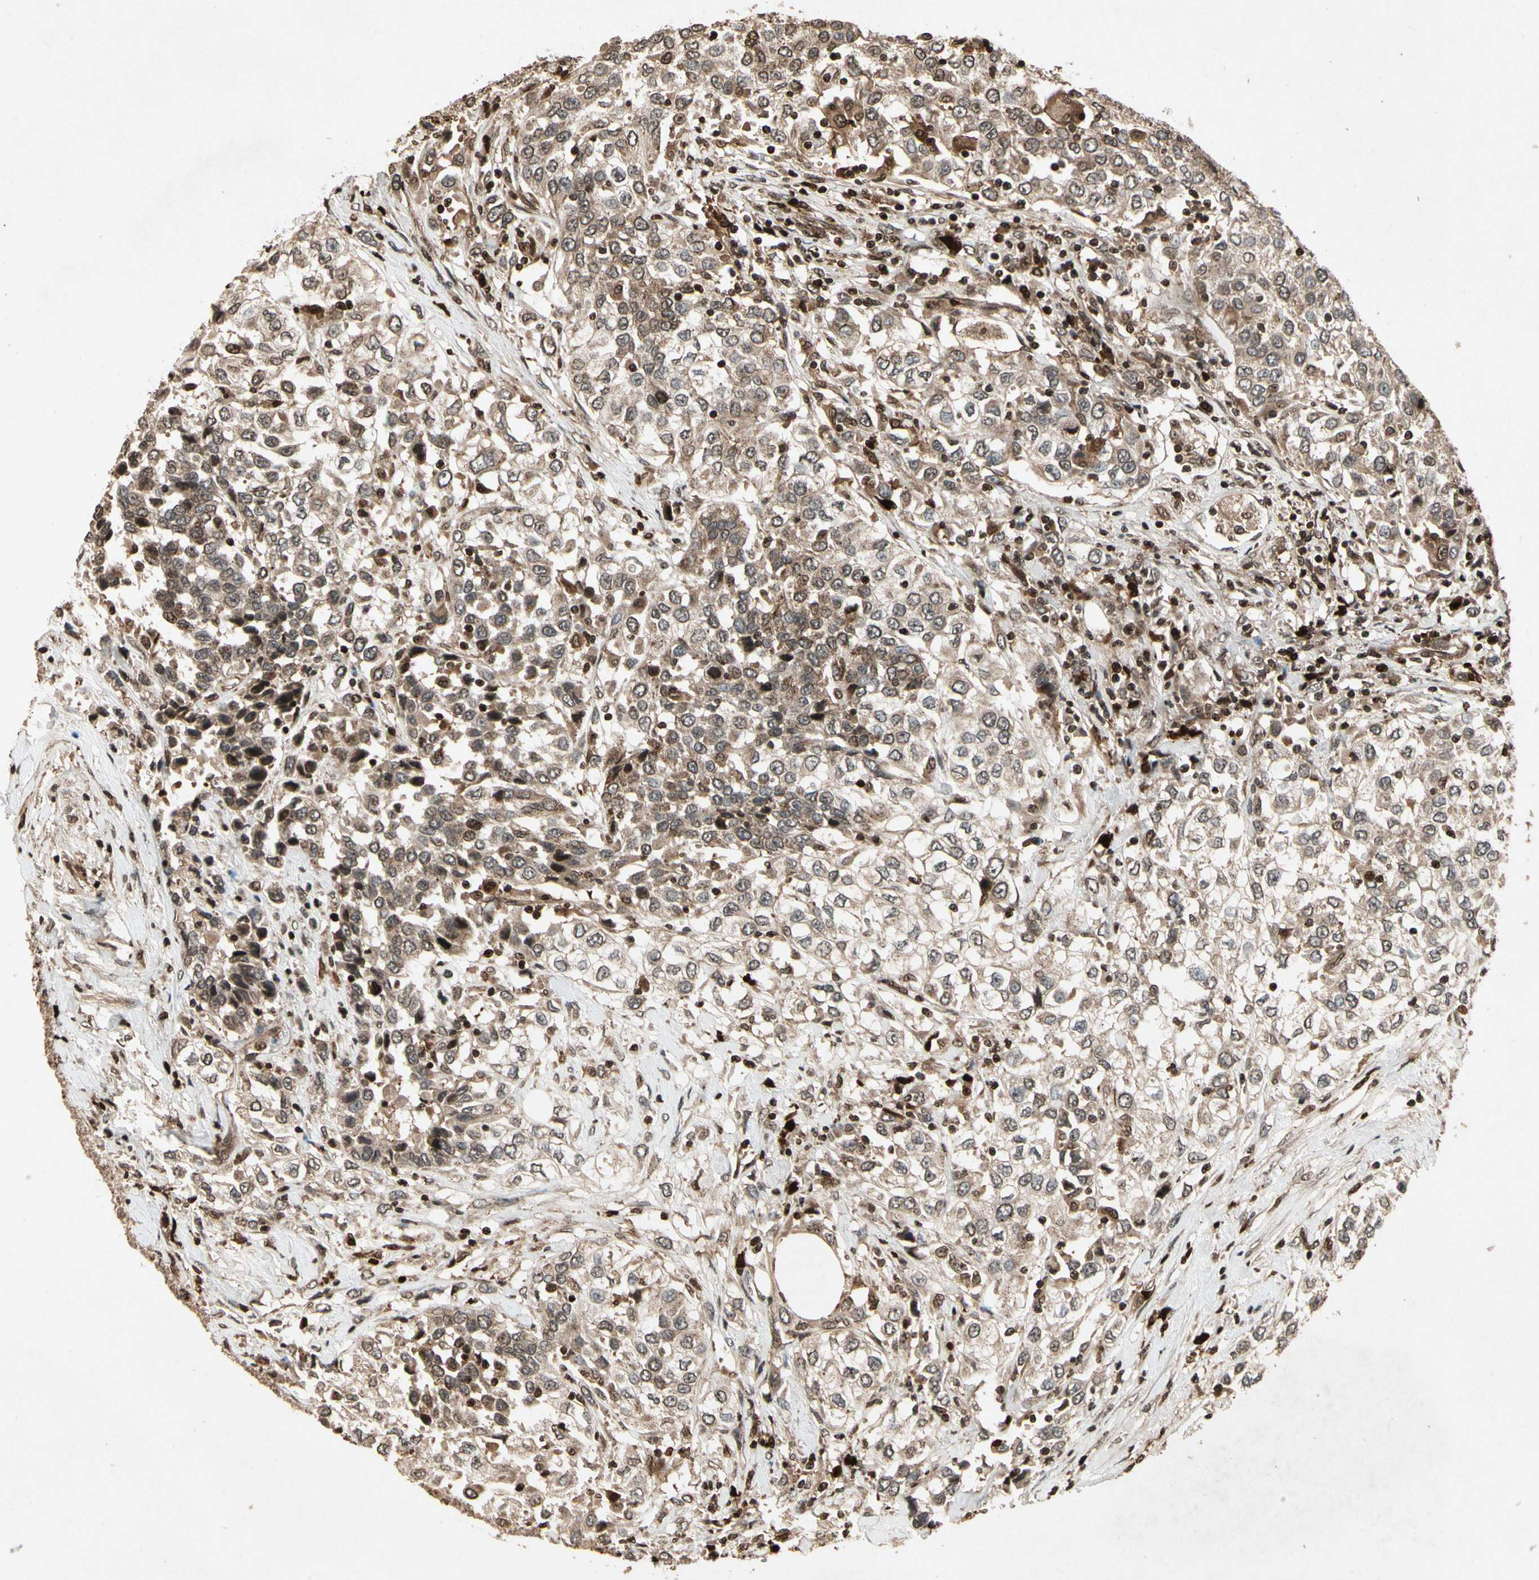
{"staining": {"intensity": "moderate", "quantity": ">75%", "location": "cytoplasmic/membranous"}, "tissue": "urothelial cancer", "cell_type": "Tumor cells", "image_type": "cancer", "snomed": [{"axis": "morphology", "description": "Urothelial carcinoma, High grade"}, {"axis": "topography", "description": "Urinary bladder"}], "caption": "Immunohistochemical staining of human urothelial cancer displays medium levels of moderate cytoplasmic/membranous protein expression in about >75% of tumor cells. (IHC, brightfield microscopy, high magnification).", "gene": "GLRX", "patient": {"sex": "female", "age": 80}}